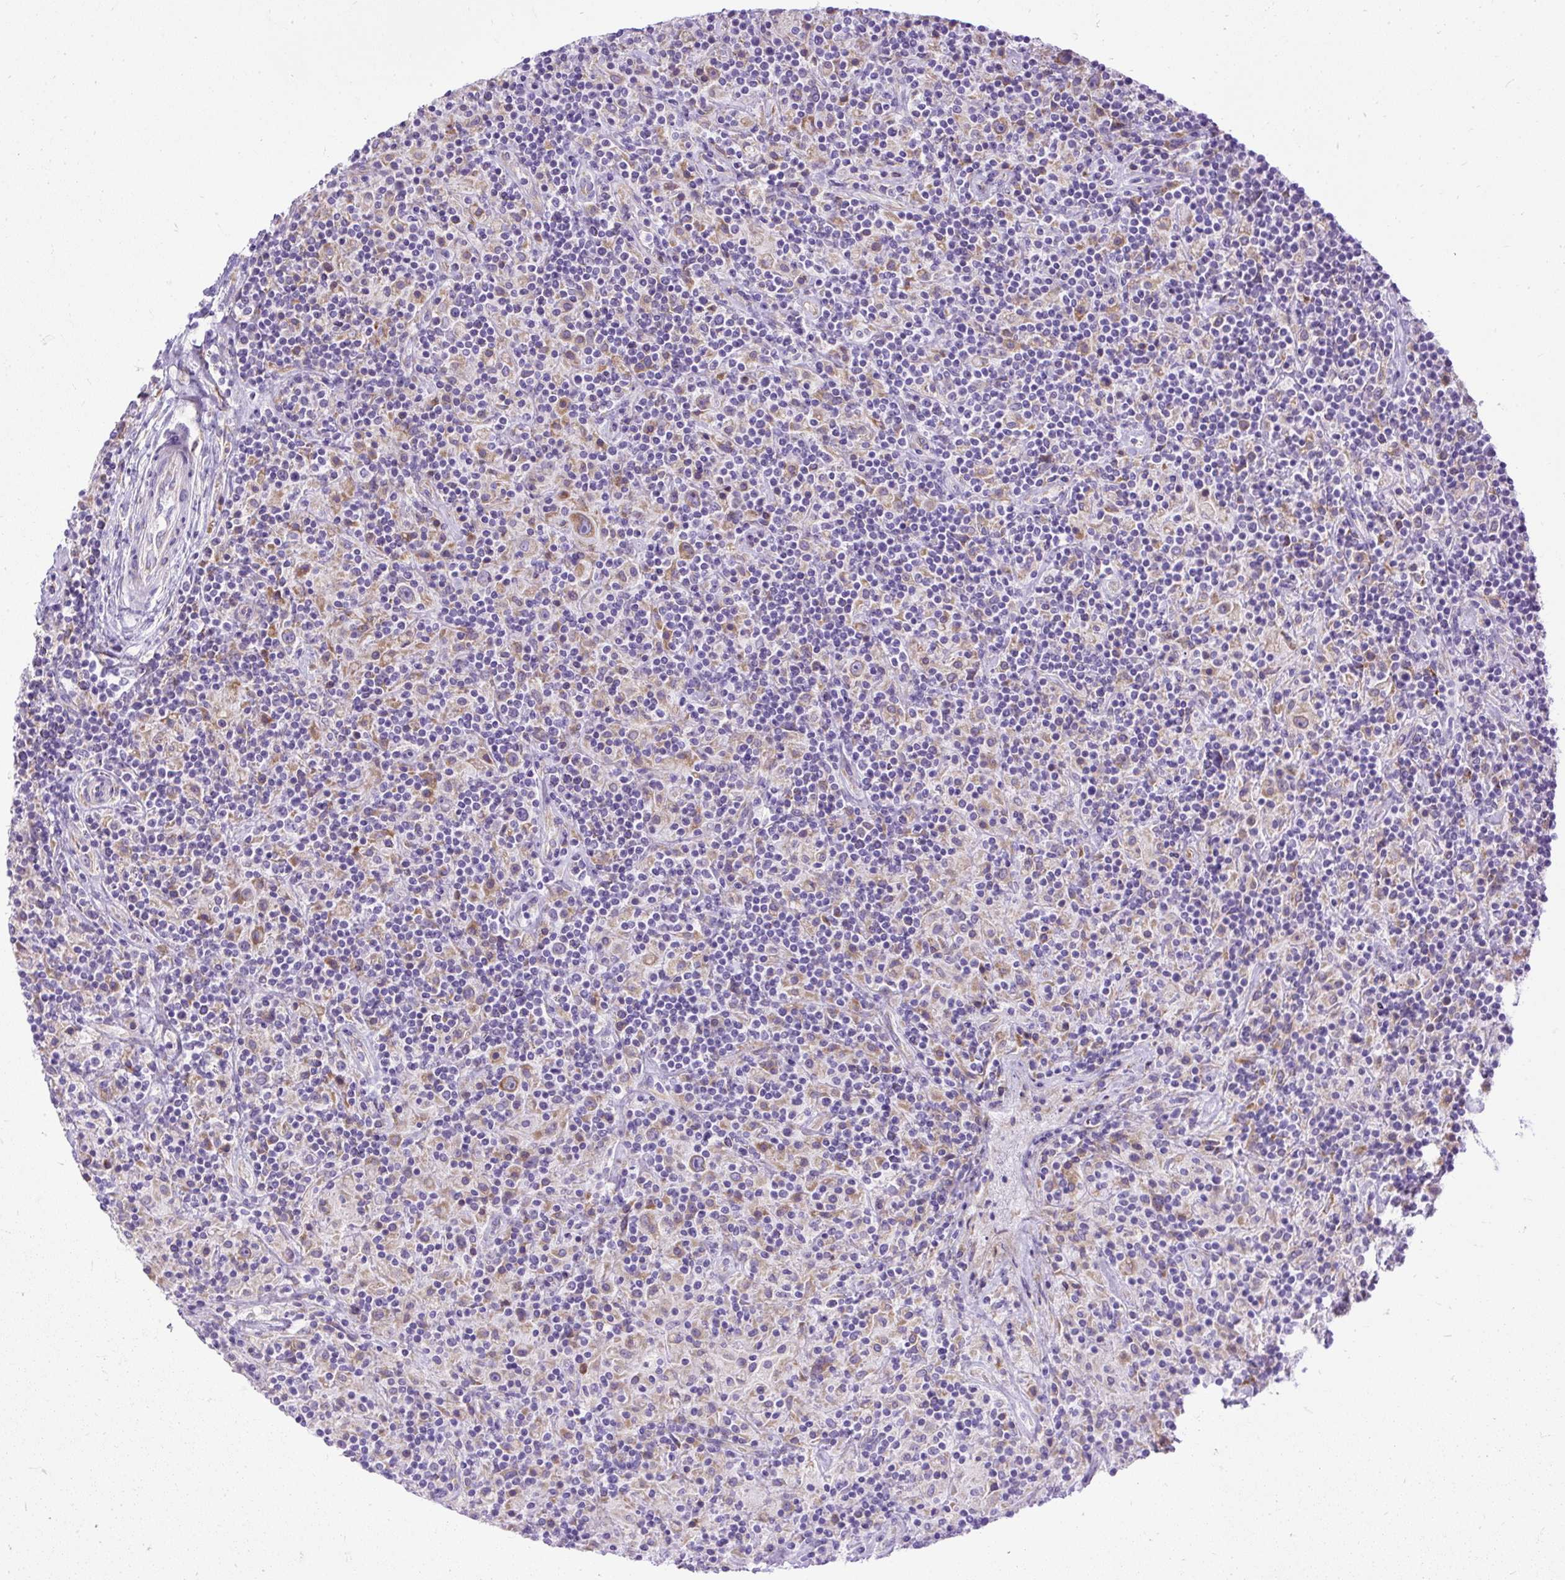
{"staining": {"intensity": "moderate", "quantity": ">75%", "location": "cytoplasmic/membranous"}, "tissue": "lymphoma", "cell_type": "Tumor cells", "image_type": "cancer", "snomed": [{"axis": "morphology", "description": "Hodgkin's disease, NOS"}, {"axis": "topography", "description": "Lymph node"}], "caption": "Hodgkin's disease tissue displays moderate cytoplasmic/membranous staining in approximately >75% of tumor cells", "gene": "SYBU", "patient": {"sex": "male", "age": 70}}